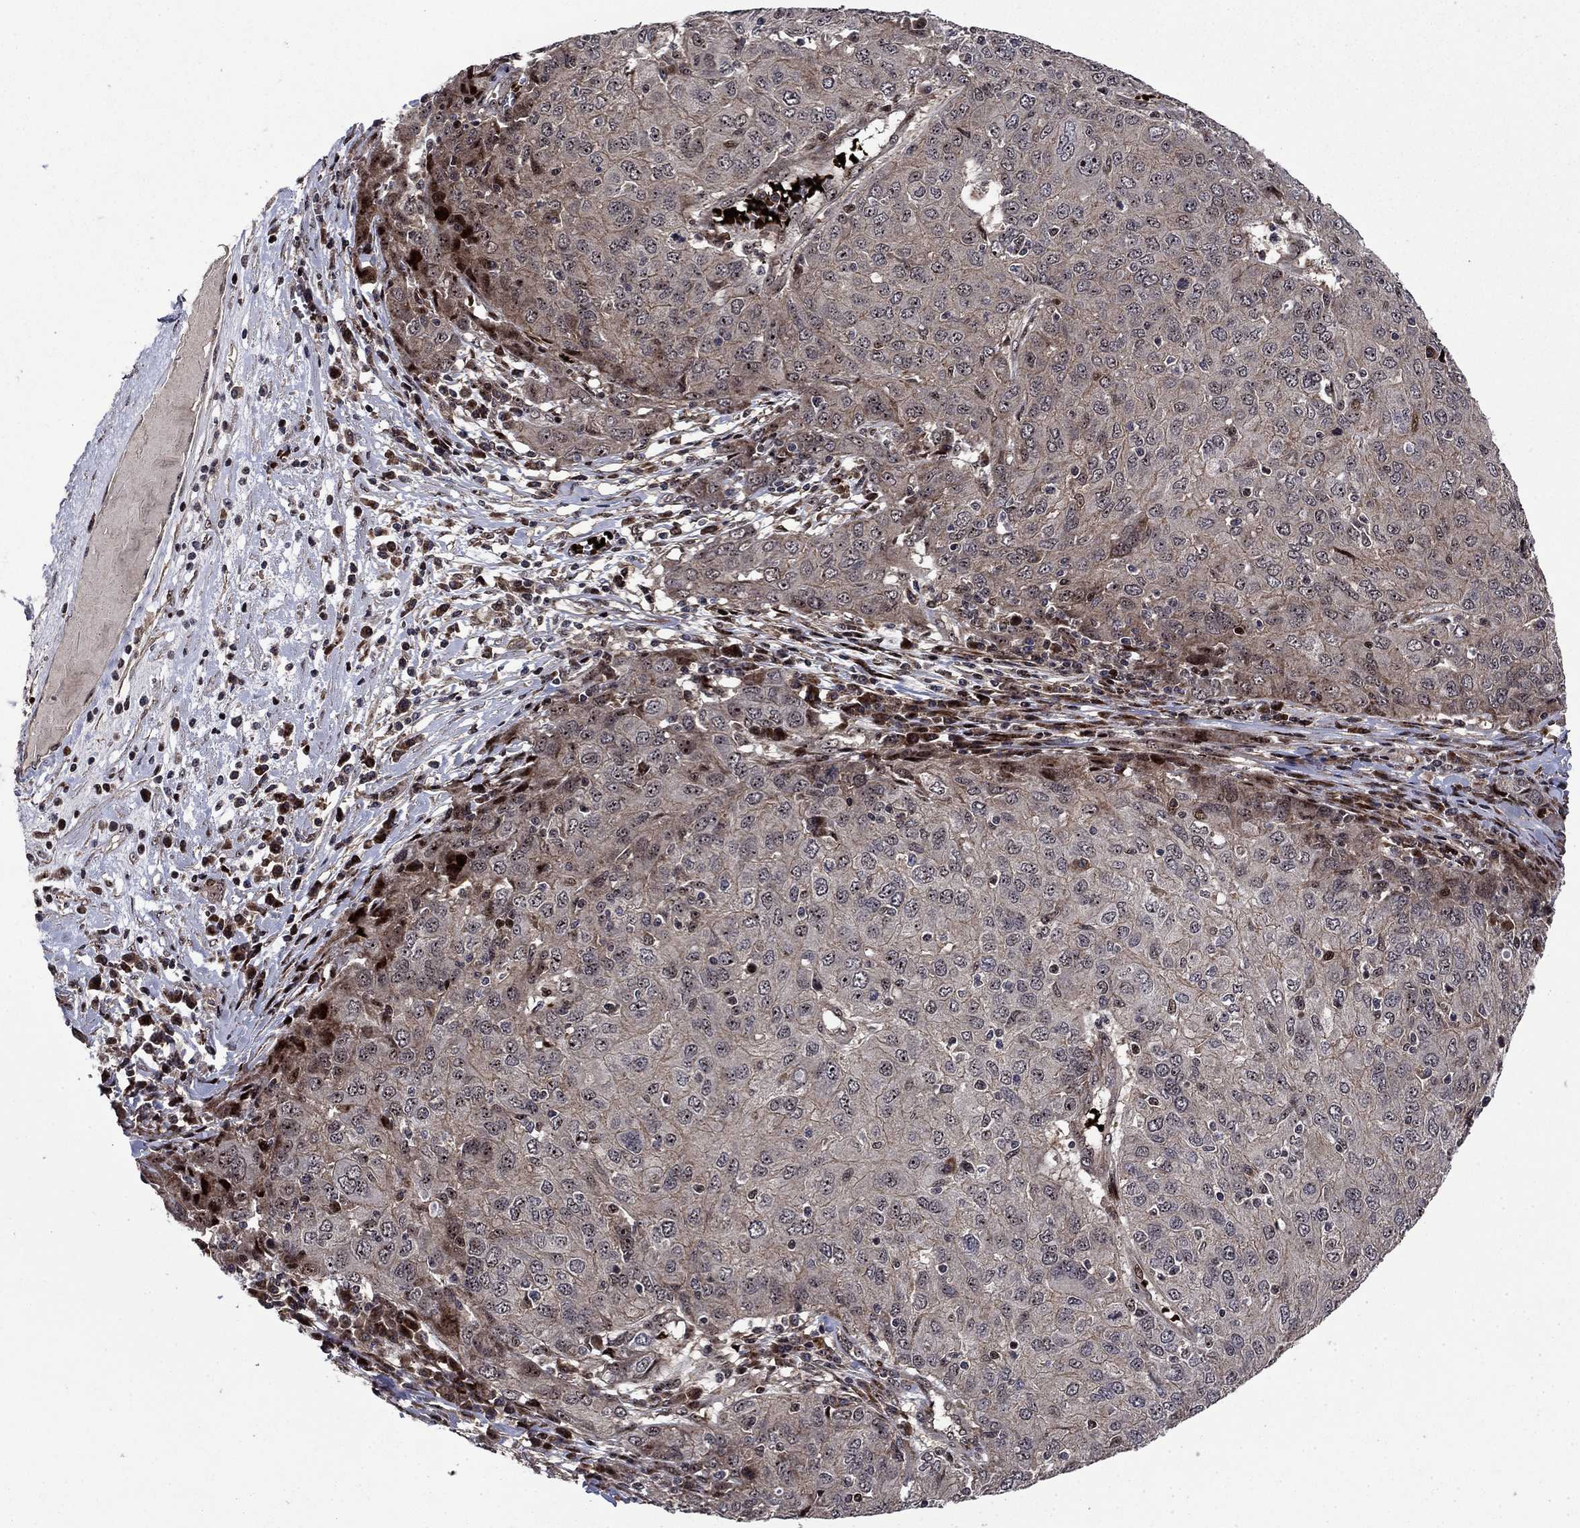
{"staining": {"intensity": "strong", "quantity": "<25%", "location": "nuclear"}, "tissue": "ovarian cancer", "cell_type": "Tumor cells", "image_type": "cancer", "snomed": [{"axis": "morphology", "description": "Carcinoma, endometroid"}, {"axis": "topography", "description": "Ovary"}], "caption": "A brown stain shows strong nuclear expression of a protein in human endometroid carcinoma (ovarian) tumor cells. The staining is performed using DAB brown chromogen to label protein expression. The nuclei are counter-stained blue using hematoxylin.", "gene": "AGTPBP1", "patient": {"sex": "female", "age": 50}}